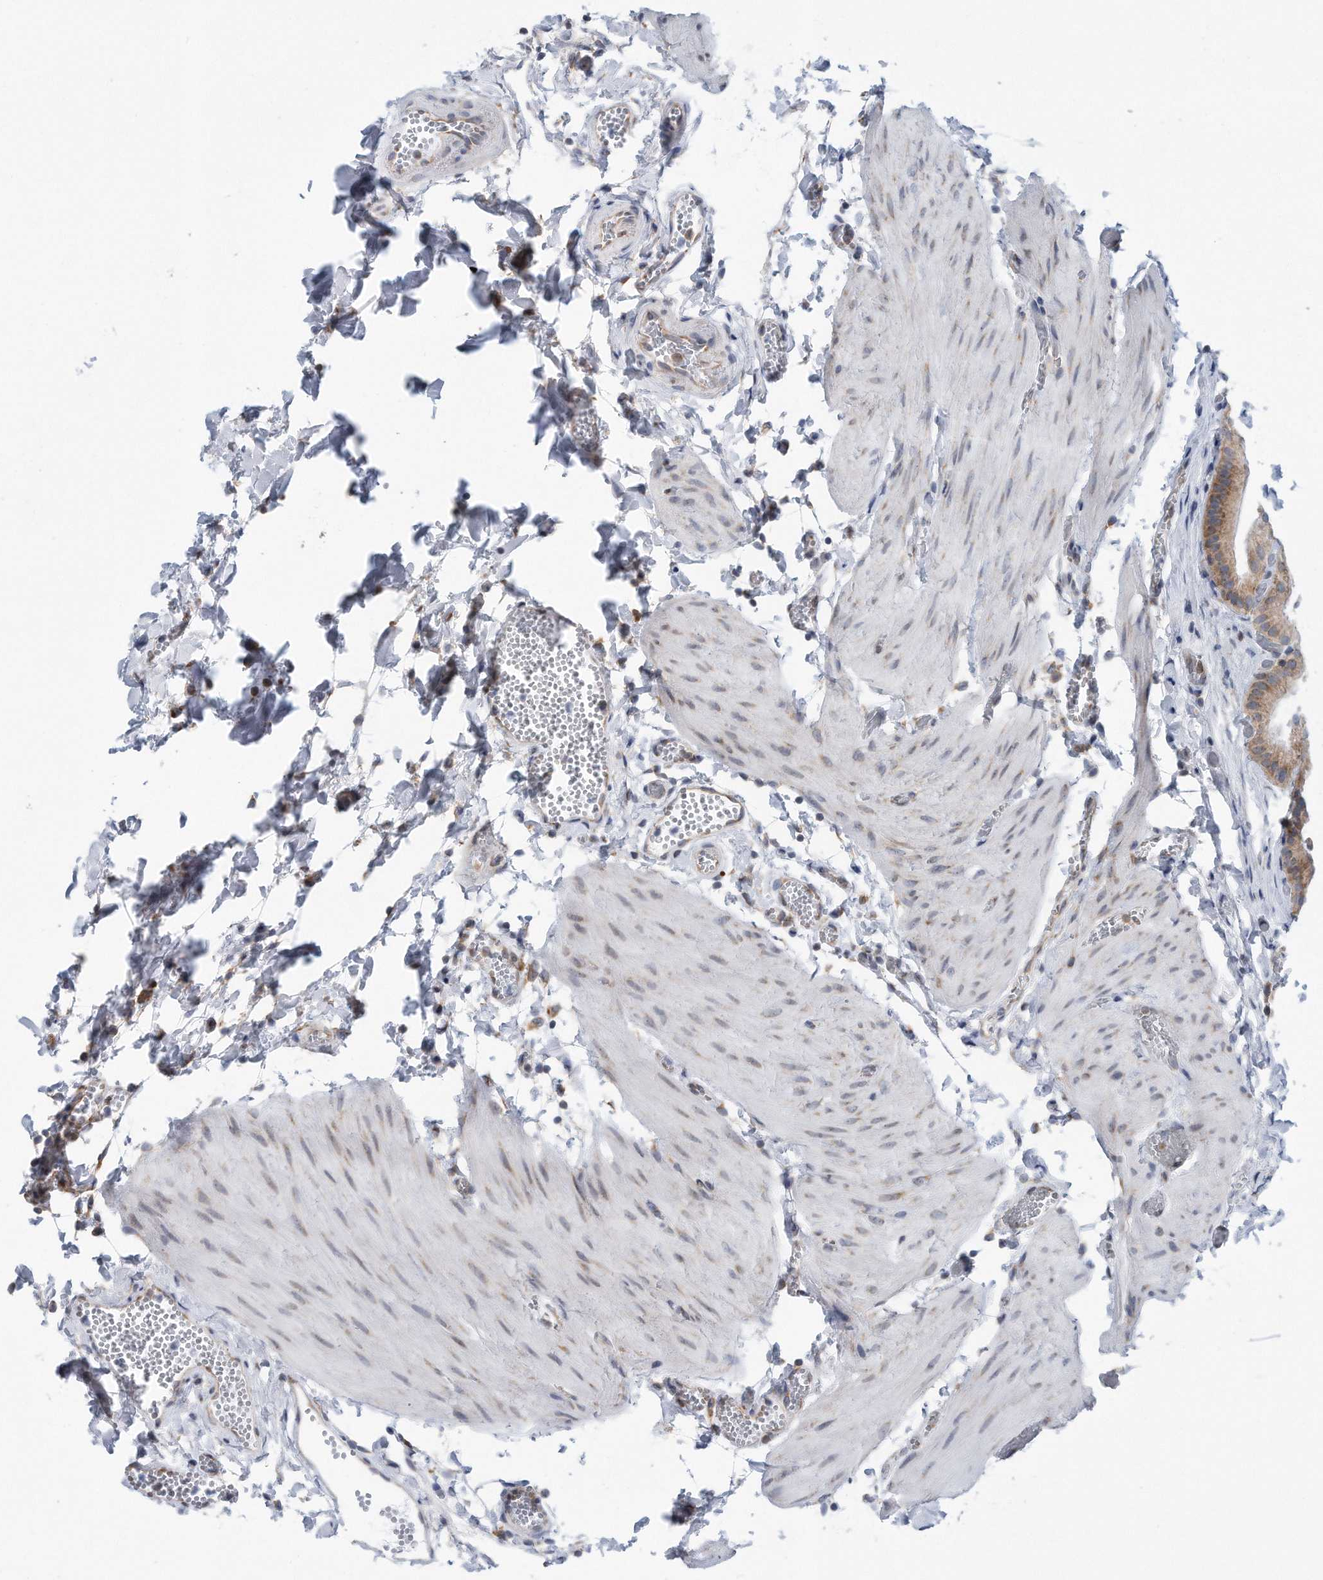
{"staining": {"intensity": "moderate", "quantity": ">75%", "location": "cytoplasmic/membranous"}, "tissue": "gallbladder", "cell_type": "Glandular cells", "image_type": "normal", "snomed": [{"axis": "morphology", "description": "Normal tissue, NOS"}, {"axis": "topography", "description": "Gallbladder"}], "caption": "Benign gallbladder reveals moderate cytoplasmic/membranous positivity in about >75% of glandular cells, visualized by immunohistochemistry.", "gene": "RPL26L1", "patient": {"sex": "female", "age": 64}}